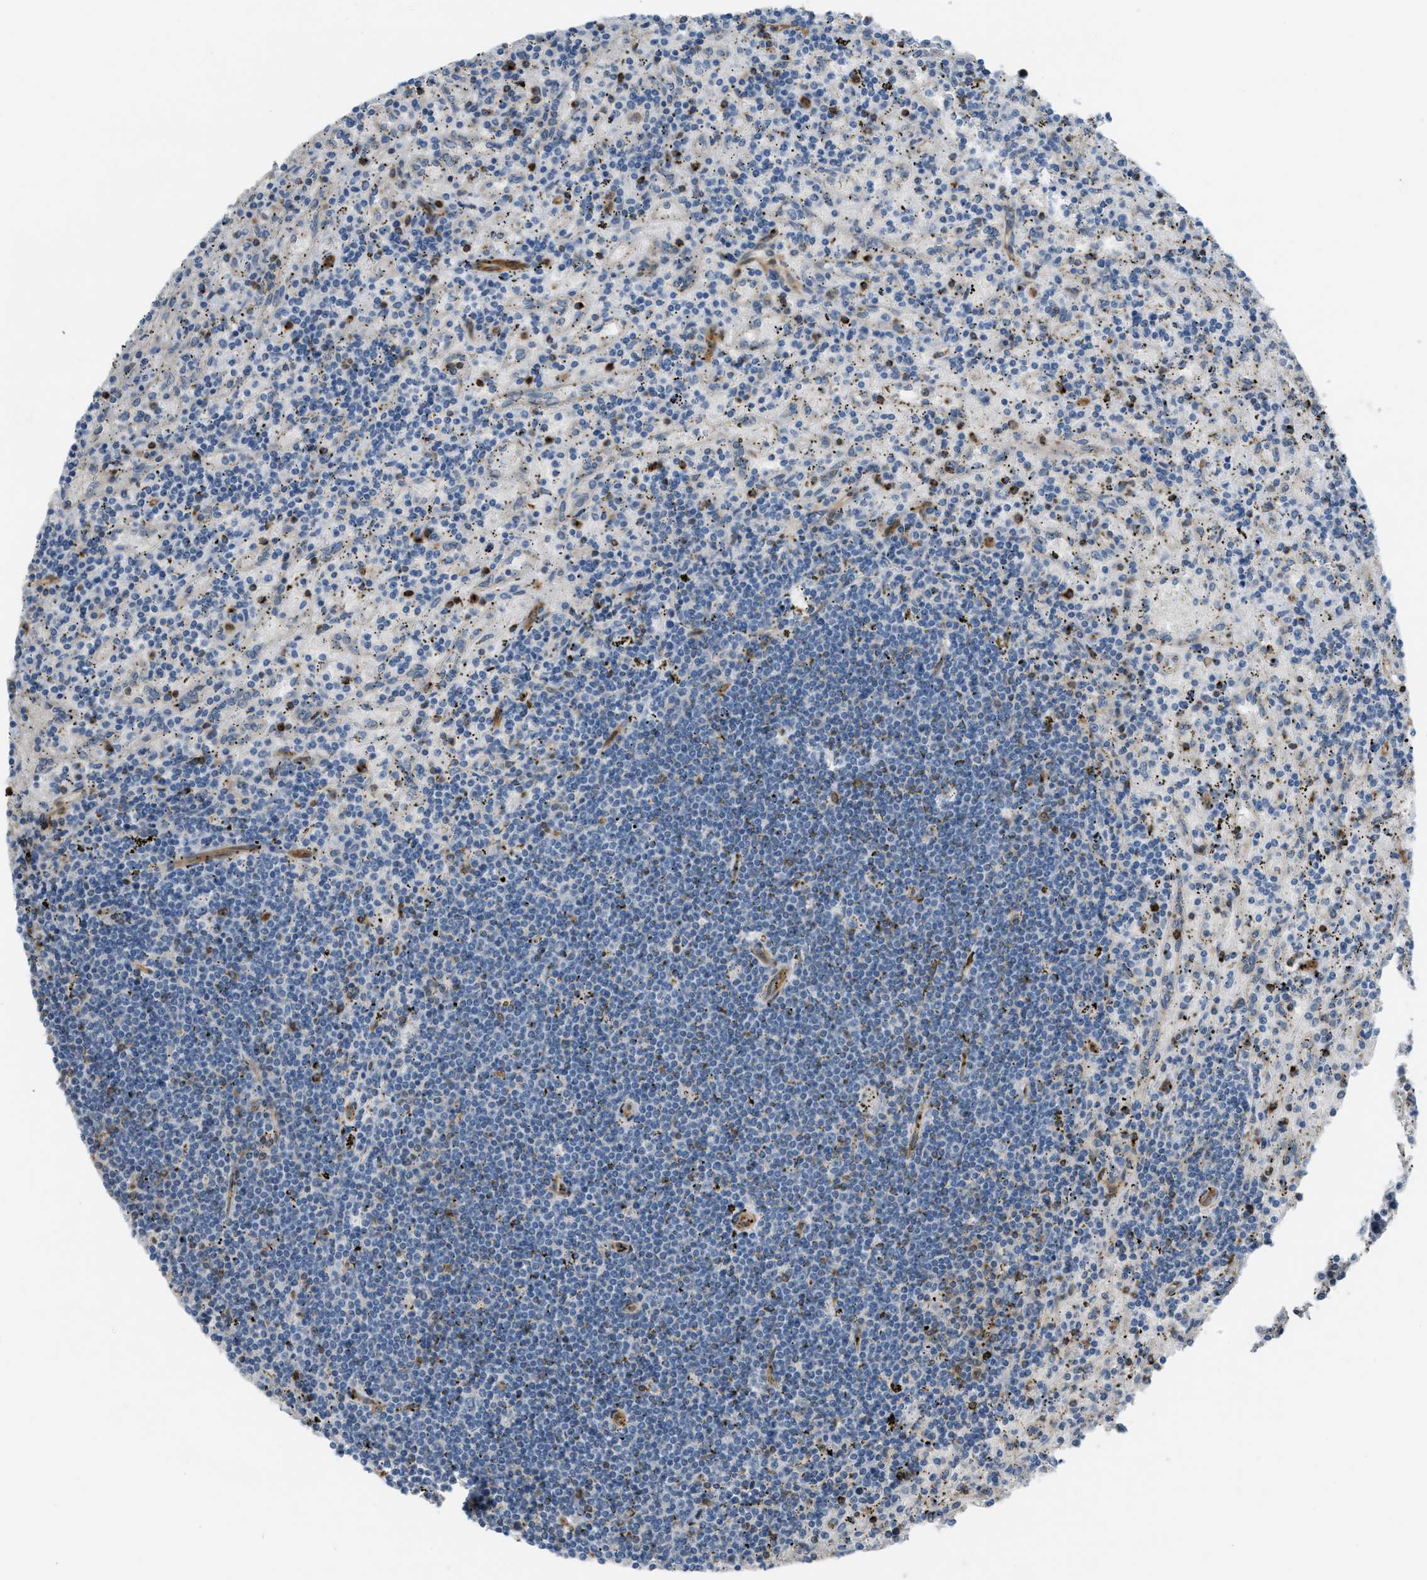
{"staining": {"intensity": "negative", "quantity": "none", "location": "none"}, "tissue": "lymphoma", "cell_type": "Tumor cells", "image_type": "cancer", "snomed": [{"axis": "morphology", "description": "Malignant lymphoma, non-Hodgkin's type, Low grade"}, {"axis": "topography", "description": "Spleen"}], "caption": "Immunohistochemistry micrograph of neoplastic tissue: human lymphoma stained with DAB shows no significant protein positivity in tumor cells.", "gene": "KIAA1671", "patient": {"sex": "male", "age": 76}}